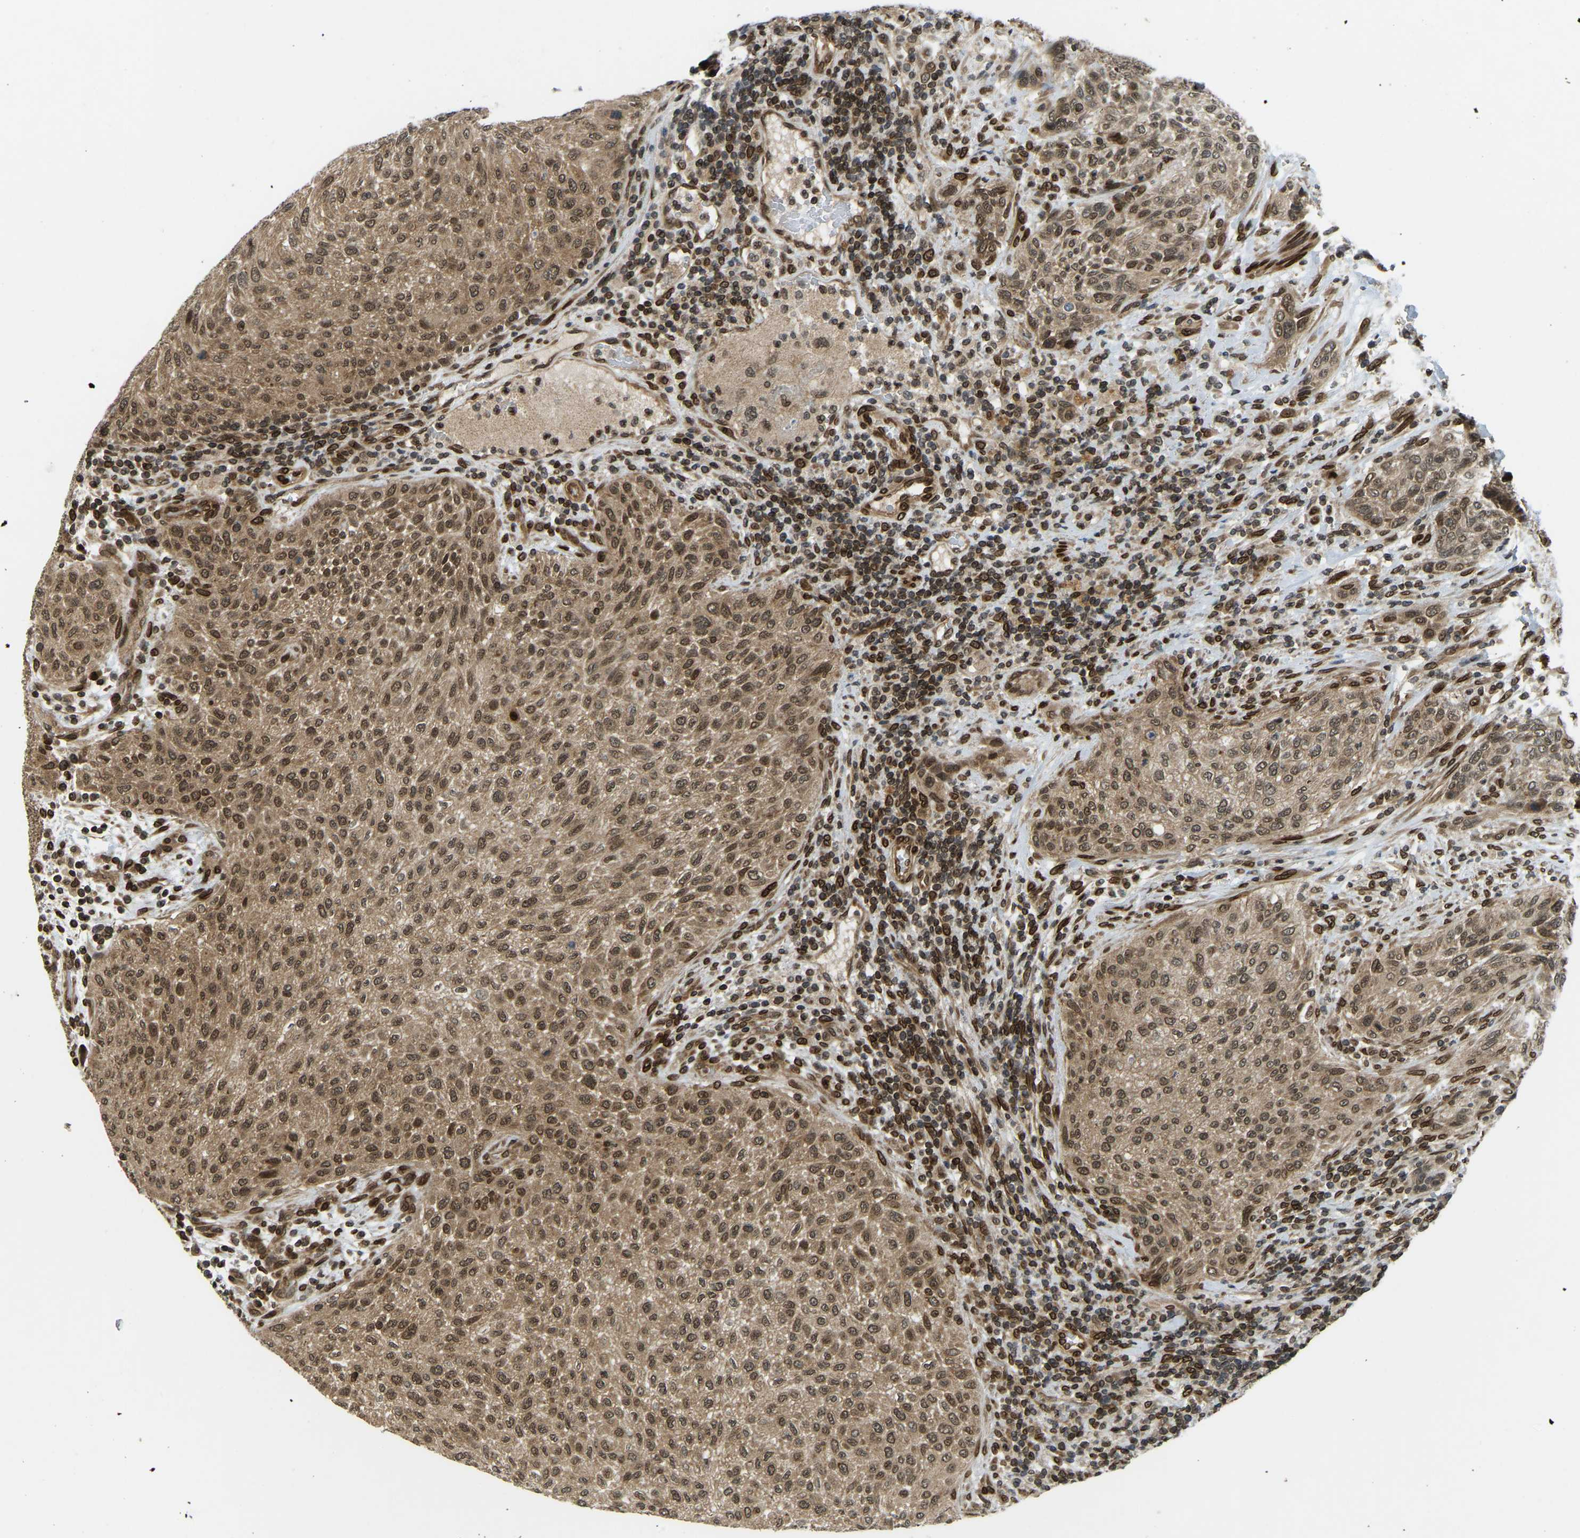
{"staining": {"intensity": "moderate", "quantity": ">75%", "location": "cytoplasmic/membranous,nuclear"}, "tissue": "urothelial cancer", "cell_type": "Tumor cells", "image_type": "cancer", "snomed": [{"axis": "morphology", "description": "Urothelial carcinoma, Low grade"}, {"axis": "morphology", "description": "Urothelial carcinoma, High grade"}, {"axis": "topography", "description": "Urinary bladder"}], "caption": "This is an image of IHC staining of urothelial cancer, which shows moderate positivity in the cytoplasmic/membranous and nuclear of tumor cells.", "gene": "SYNE1", "patient": {"sex": "male", "age": 35}}